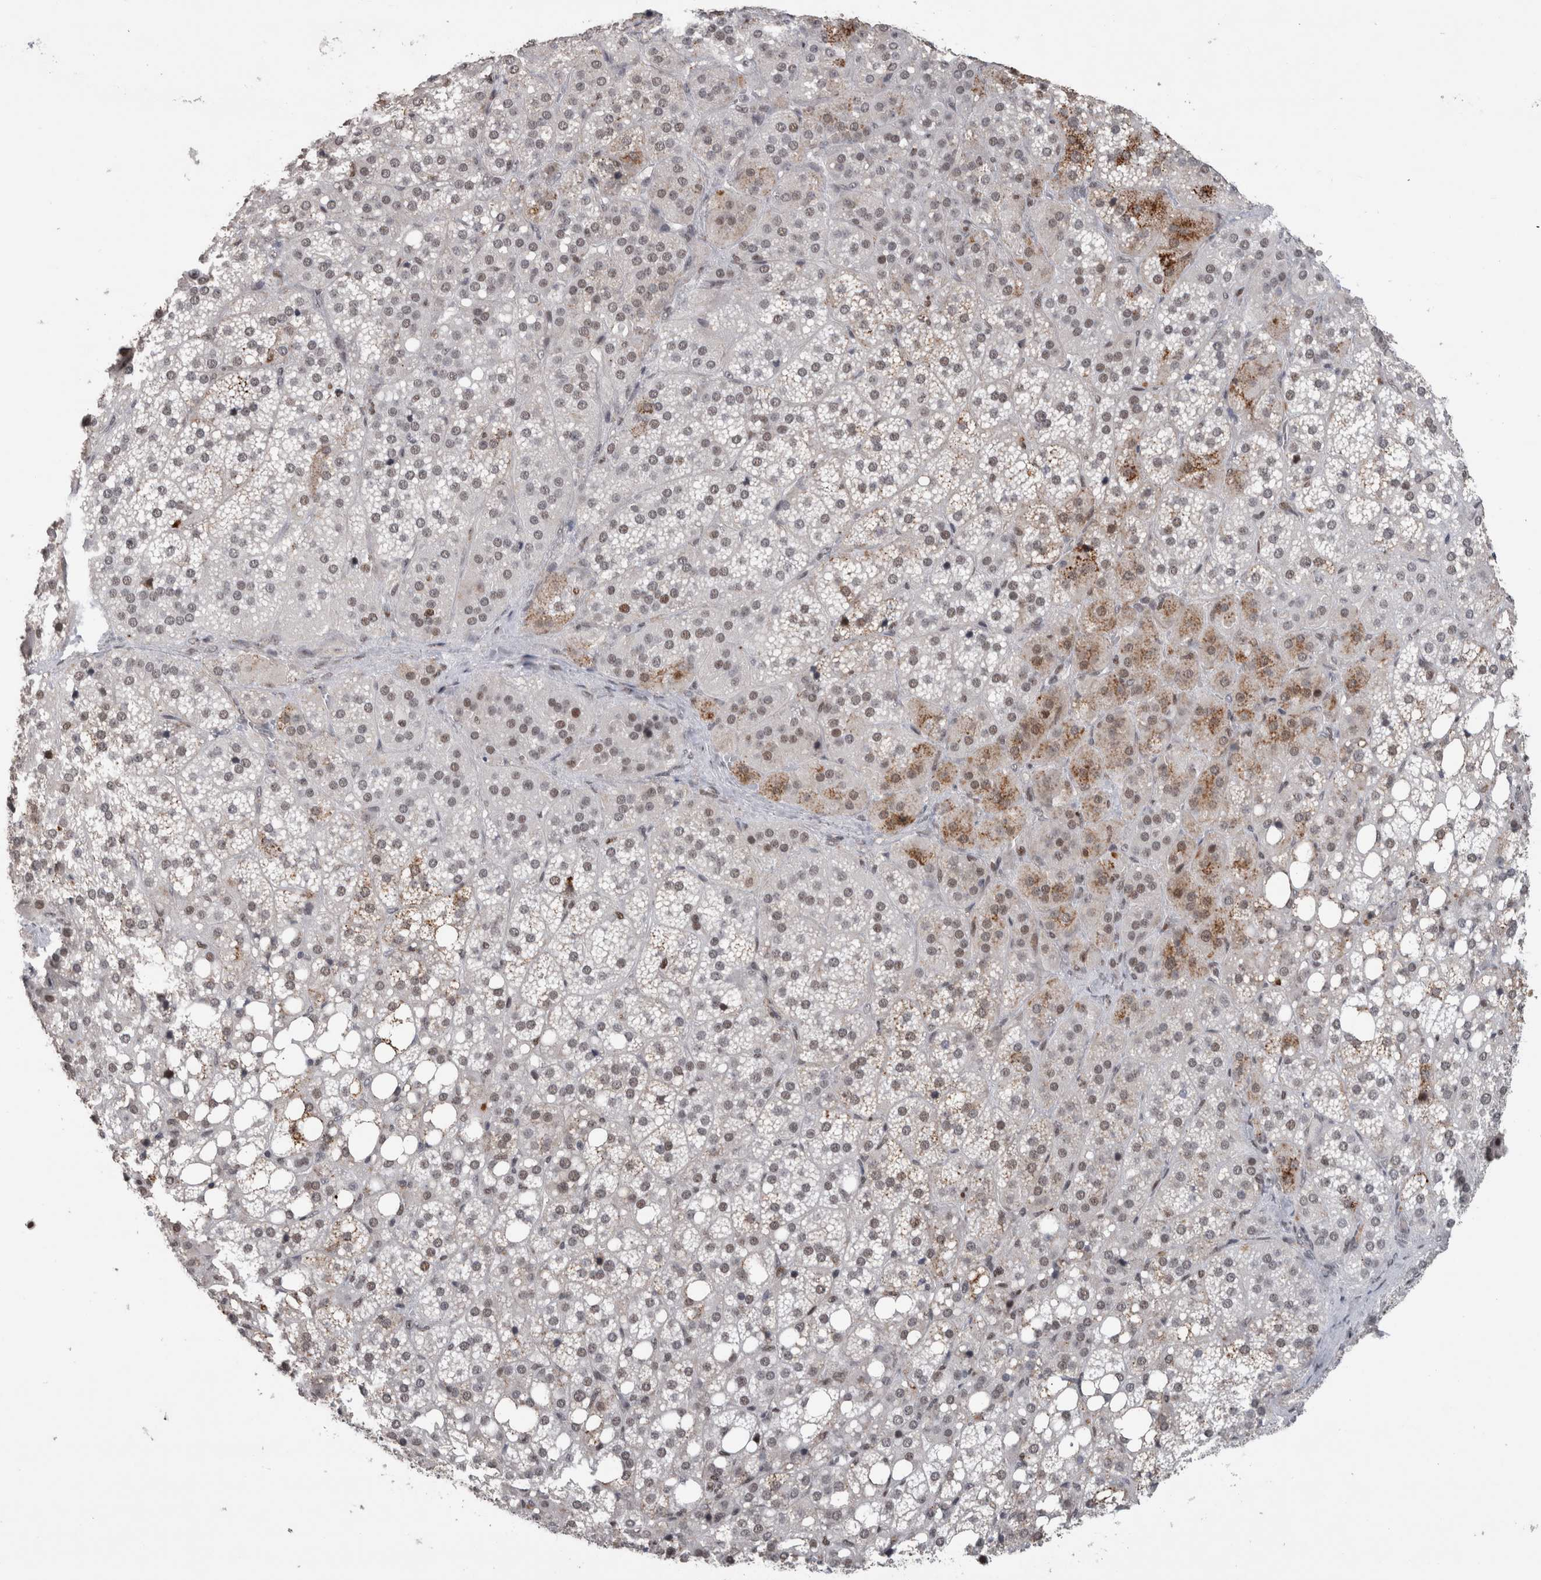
{"staining": {"intensity": "moderate", "quantity": "25%-75%", "location": "cytoplasmic/membranous,nuclear"}, "tissue": "adrenal gland", "cell_type": "Glandular cells", "image_type": "normal", "snomed": [{"axis": "morphology", "description": "Normal tissue, NOS"}, {"axis": "topography", "description": "Adrenal gland"}], "caption": "Adrenal gland stained with DAB immunohistochemistry (IHC) exhibits medium levels of moderate cytoplasmic/membranous,nuclear positivity in approximately 25%-75% of glandular cells. Using DAB (brown) and hematoxylin (blue) stains, captured at high magnification using brightfield microscopy.", "gene": "POLD2", "patient": {"sex": "female", "age": 59}}